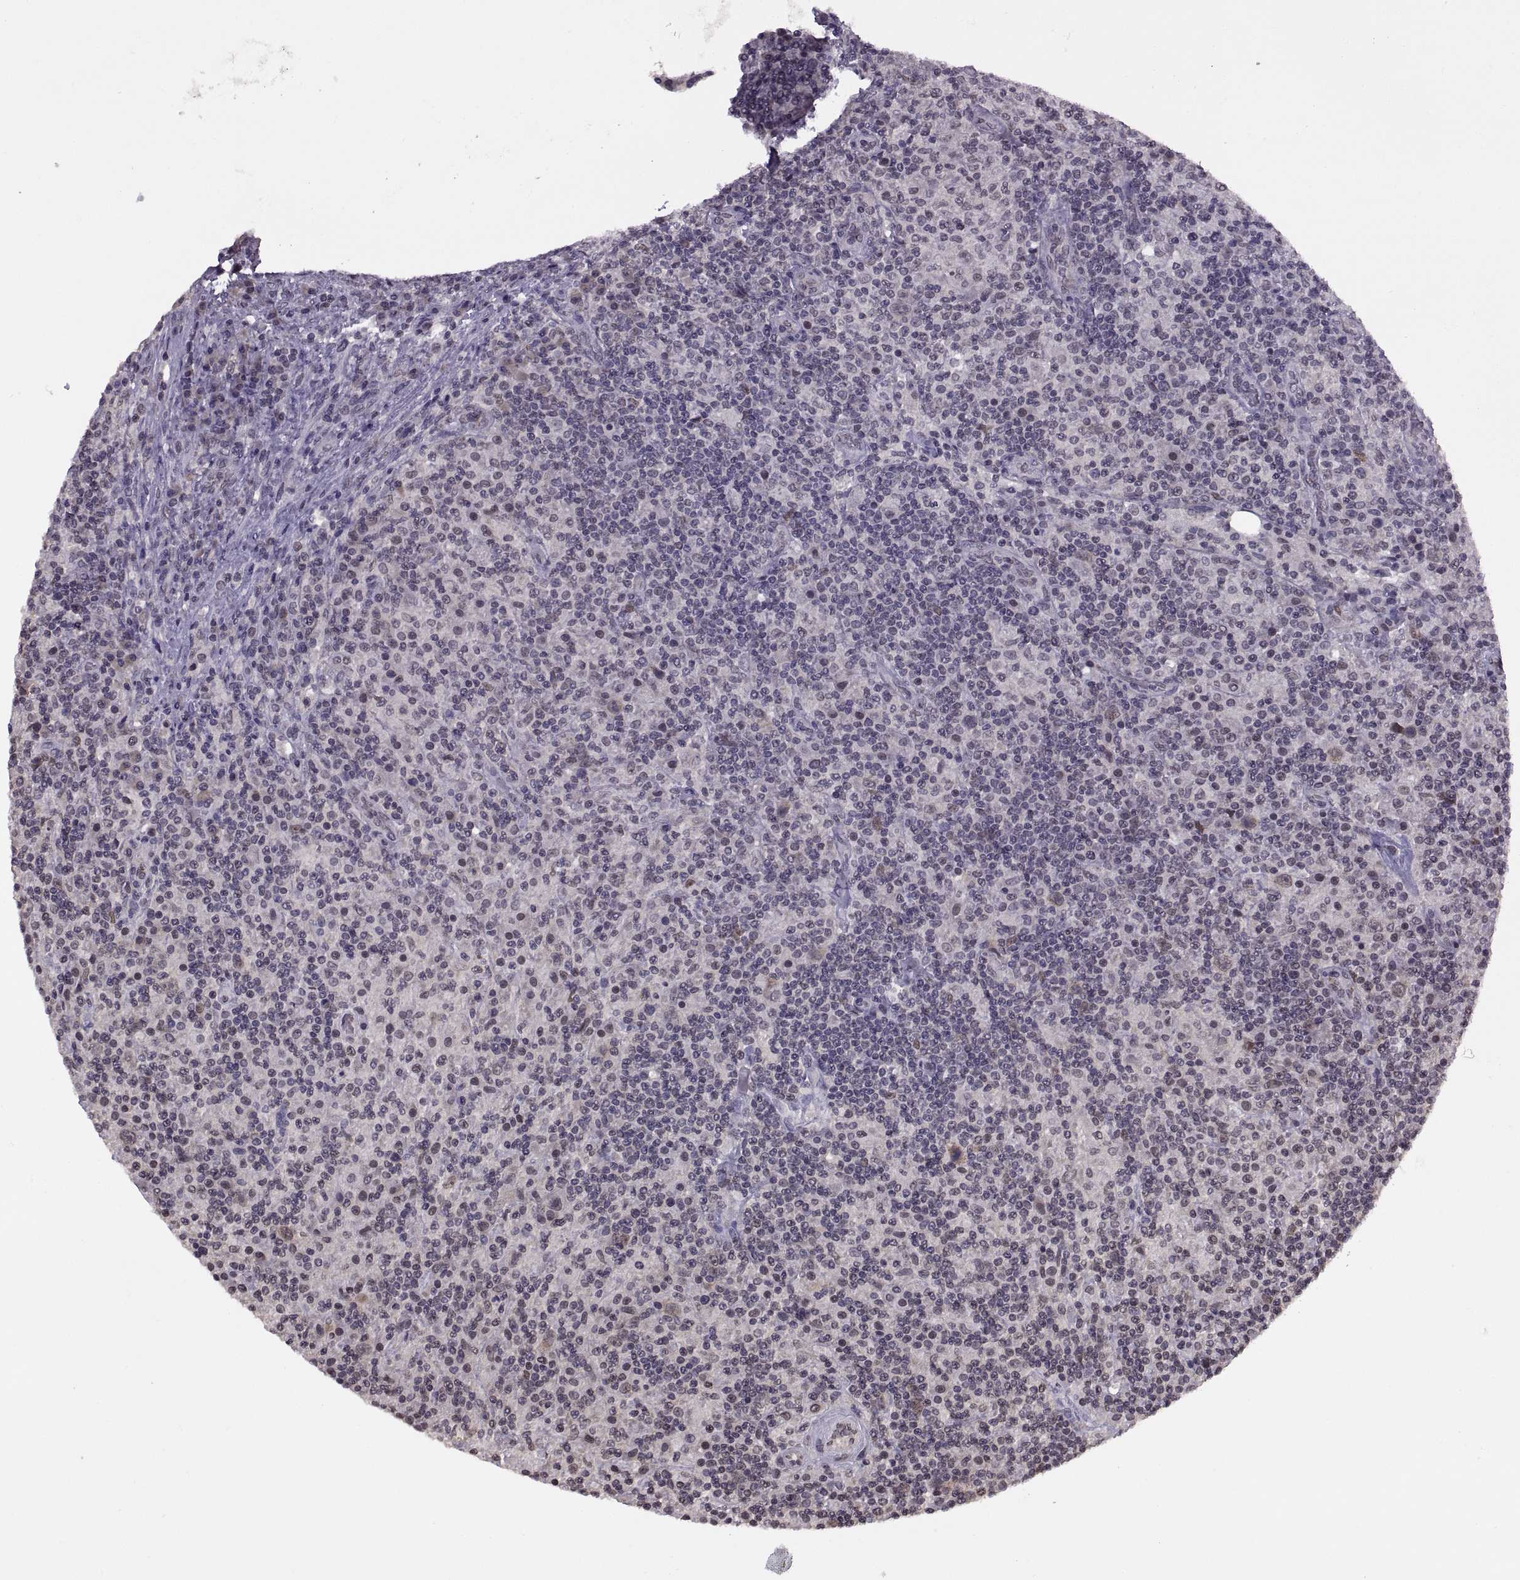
{"staining": {"intensity": "negative", "quantity": "none", "location": "none"}, "tissue": "lymphoma", "cell_type": "Tumor cells", "image_type": "cancer", "snomed": [{"axis": "morphology", "description": "Hodgkin's disease, NOS"}, {"axis": "topography", "description": "Lymph node"}], "caption": "High power microscopy histopathology image of an IHC histopathology image of lymphoma, revealing no significant expression in tumor cells.", "gene": "INTS3", "patient": {"sex": "male", "age": 70}}